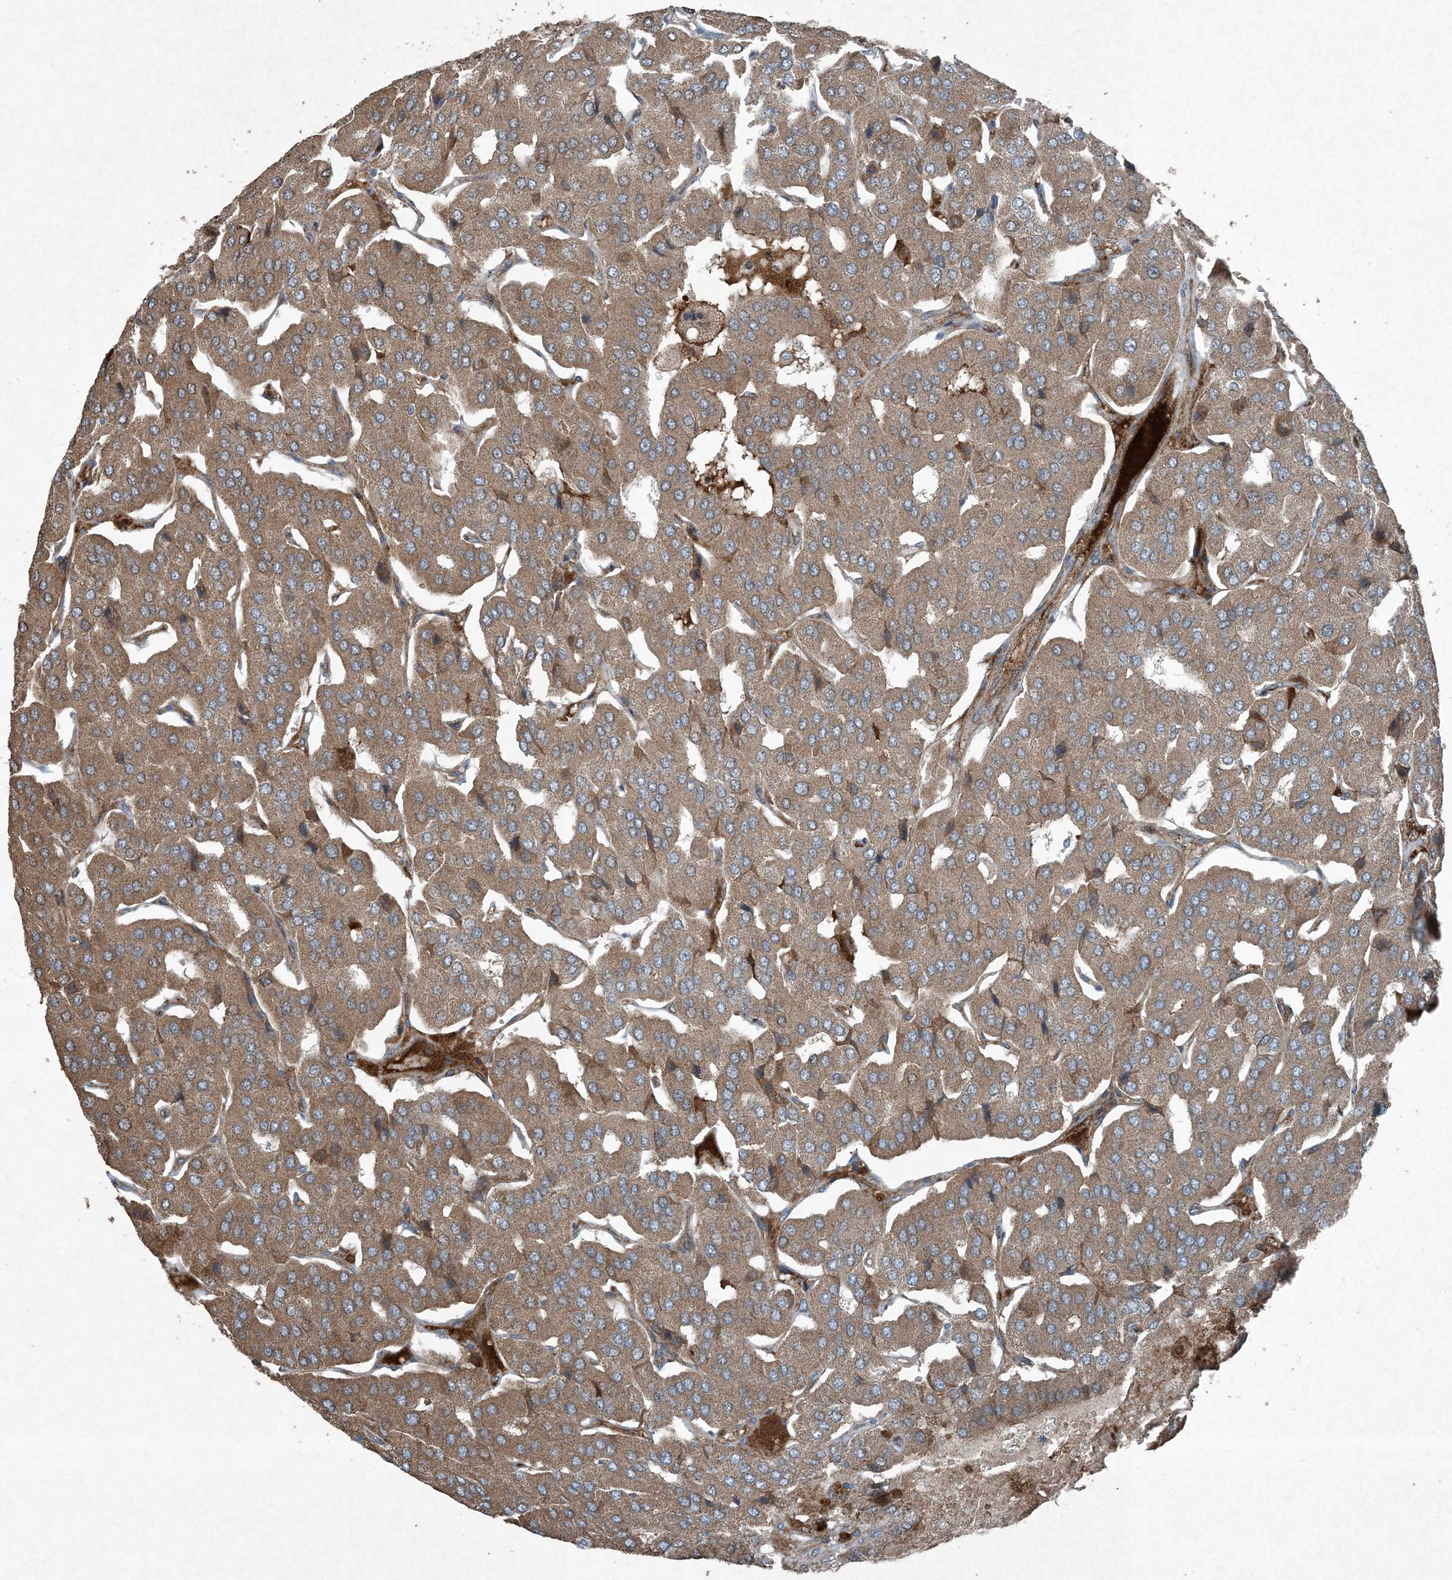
{"staining": {"intensity": "moderate", "quantity": ">75%", "location": "cytoplasmic/membranous"}, "tissue": "parathyroid gland", "cell_type": "Glandular cells", "image_type": "normal", "snomed": [{"axis": "morphology", "description": "Normal tissue, NOS"}, {"axis": "morphology", "description": "Adenoma, NOS"}, {"axis": "topography", "description": "Parathyroid gland"}], "caption": "Parathyroid gland was stained to show a protein in brown. There is medium levels of moderate cytoplasmic/membranous staining in about >75% of glandular cells. (Brightfield microscopy of DAB IHC at high magnification).", "gene": "APOM", "patient": {"sex": "female", "age": 86}}